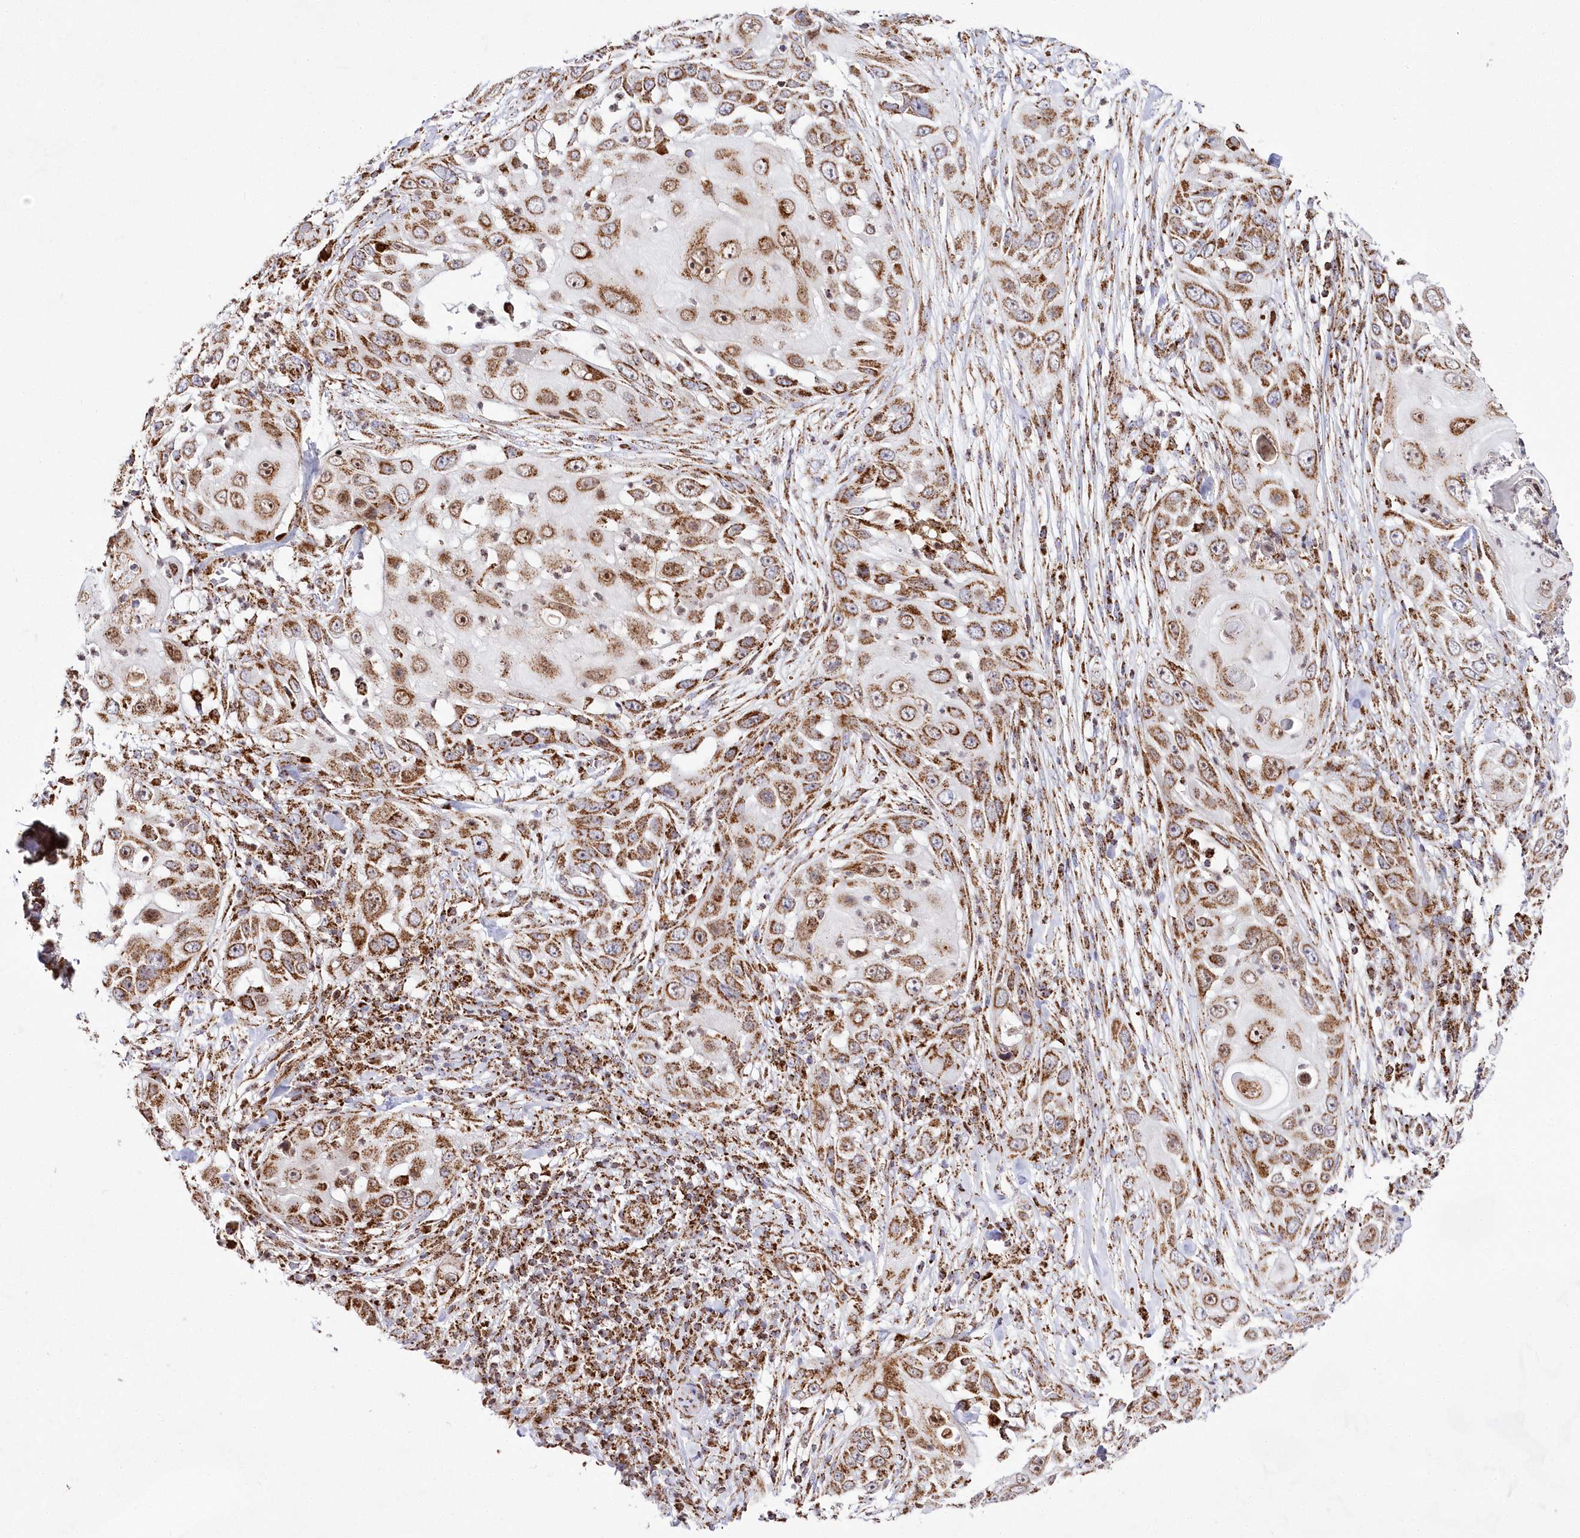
{"staining": {"intensity": "moderate", "quantity": ">75%", "location": "cytoplasmic/membranous"}, "tissue": "skin cancer", "cell_type": "Tumor cells", "image_type": "cancer", "snomed": [{"axis": "morphology", "description": "Squamous cell carcinoma, NOS"}, {"axis": "topography", "description": "Skin"}], "caption": "Skin cancer tissue shows moderate cytoplasmic/membranous staining in approximately >75% of tumor cells, visualized by immunohistochemistry.", "gene": "HADHB", "patient": {"sex": "female", "age": 44}}